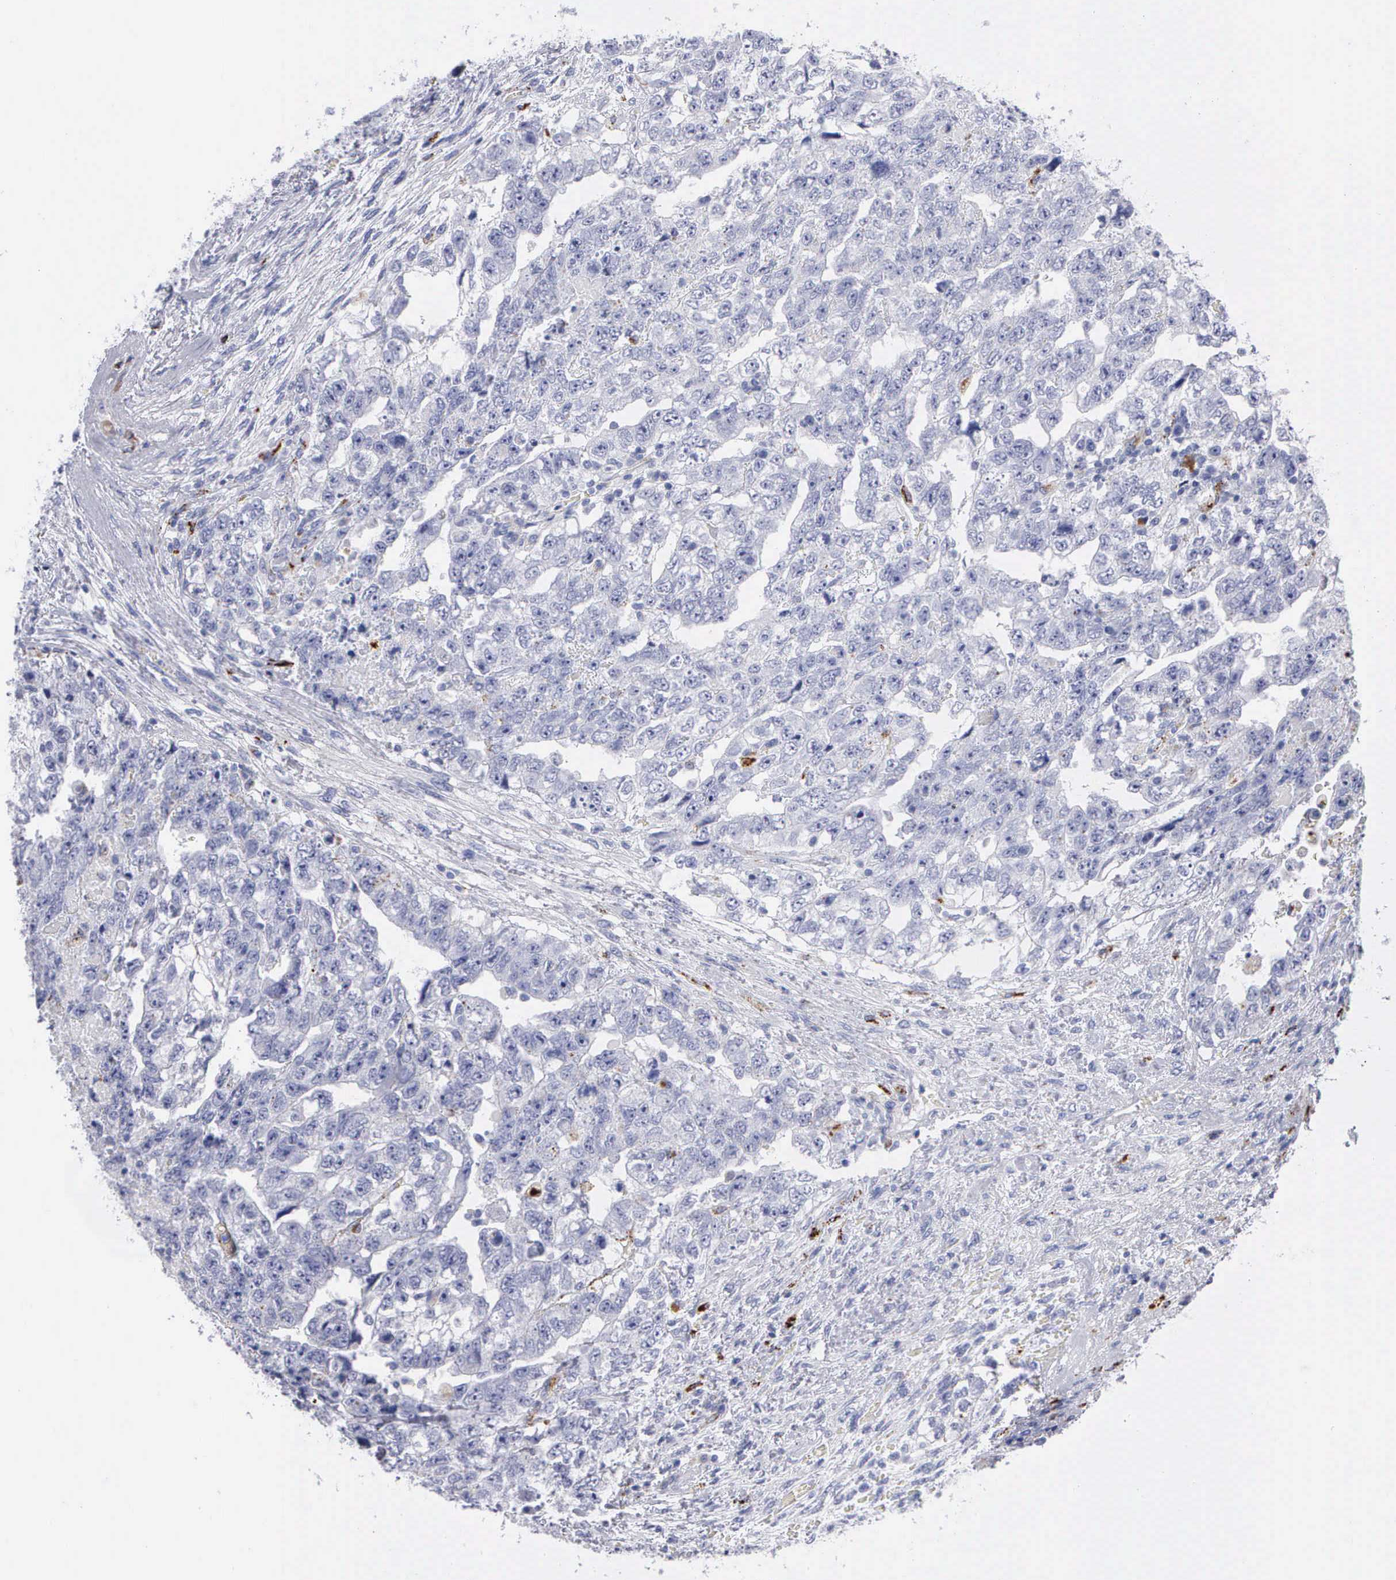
{"staining": {"intensity": "negative", "quantity": "none", "location": "none"}, "tissue": "testis cancer", "cell_type": "Tumor cells", "image_type": "cancer", "snomed": [{"axis": "morphology", "description": "Carcinoma, Embryonal, NOS"}, {"axis": "topography", "description": "Testis"}], "caption": "The IHC micrograph has no significant expression in tumor cells of testis embryonal carcinoma tissue. (DAB immunohistochemistry with hematoxylin counter stain).", "gene": "CTSL", "patient": {"sex": "male", "age": 36}}